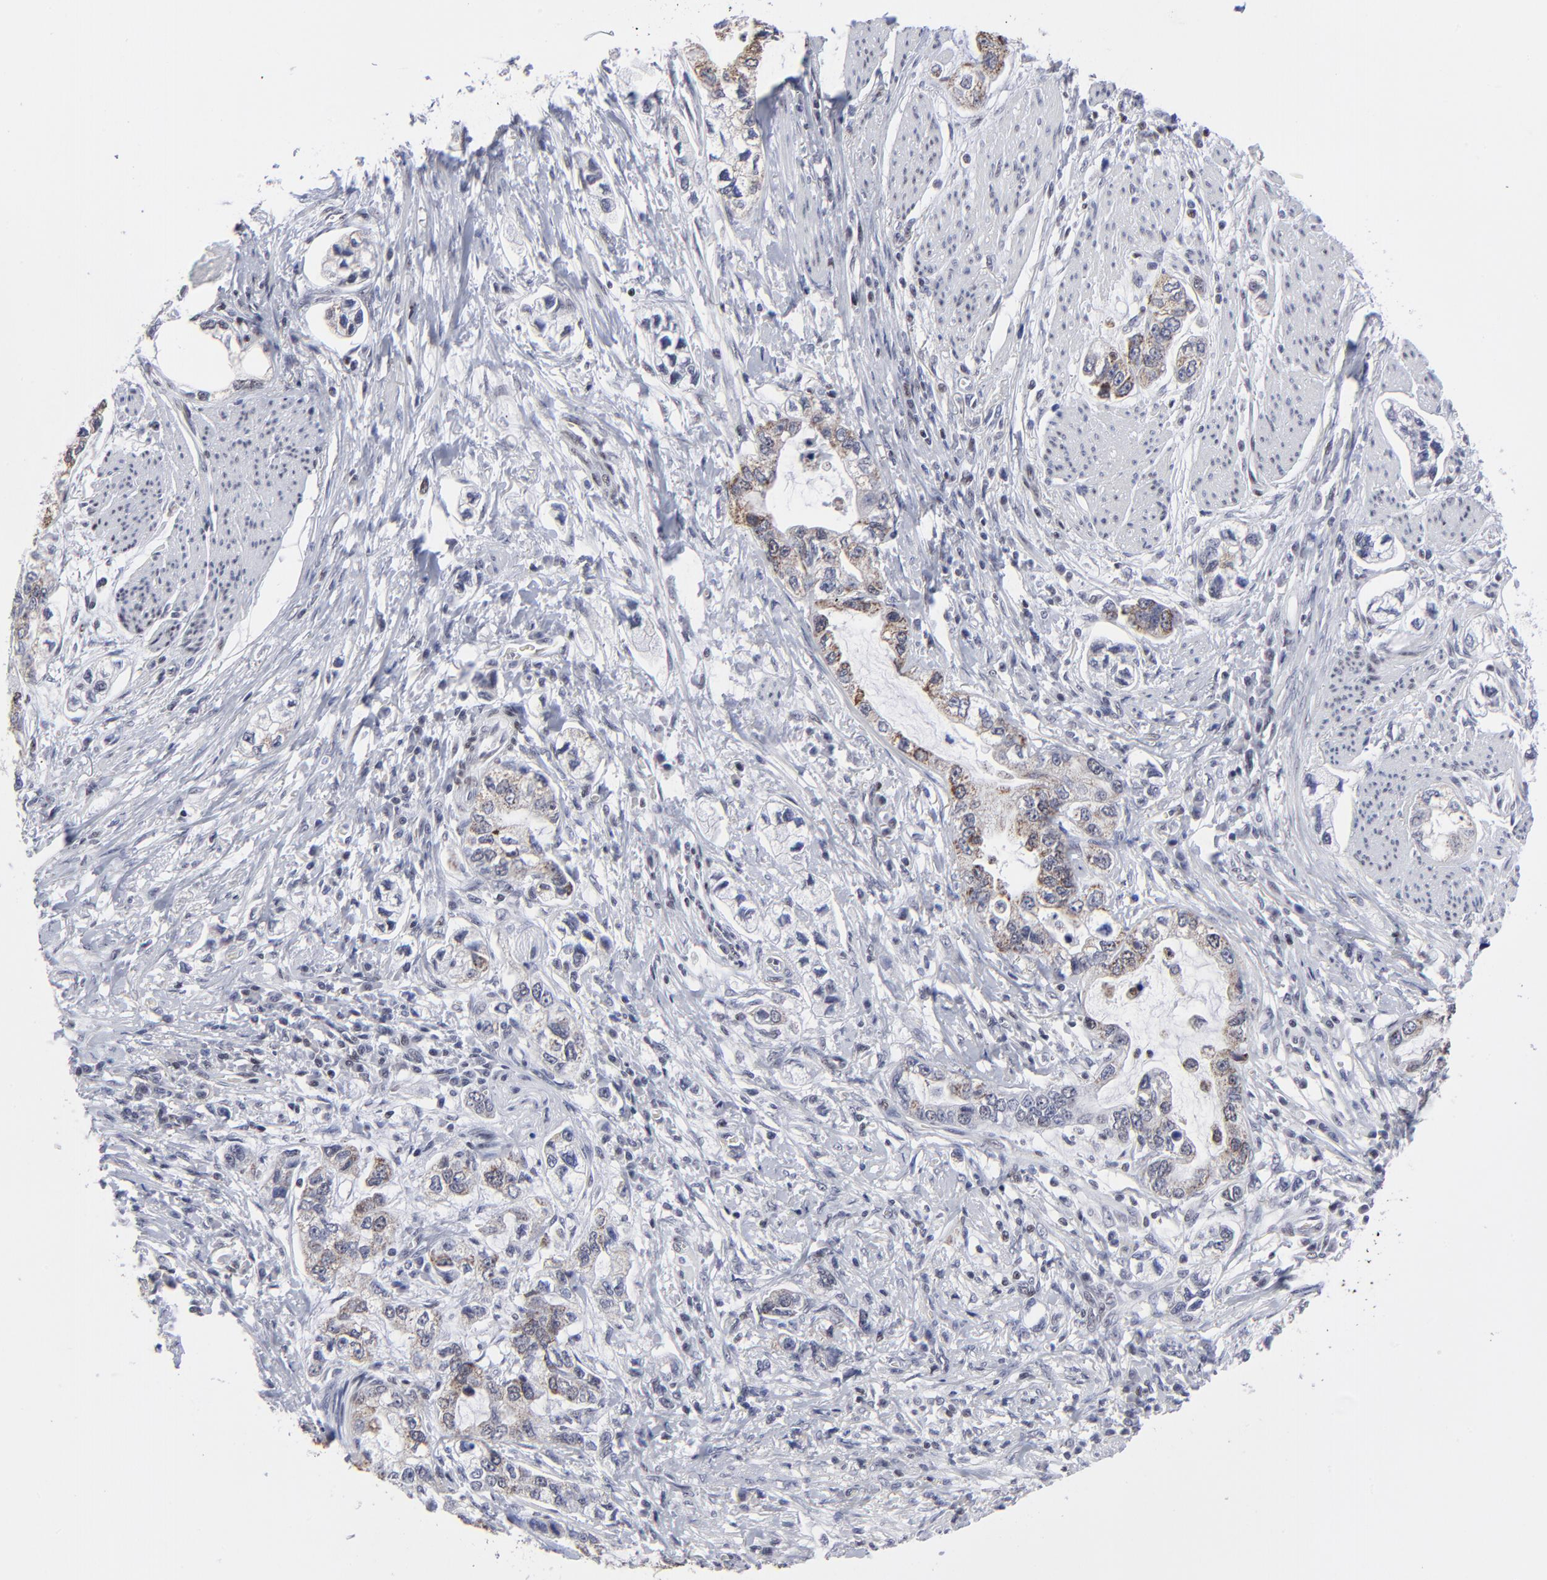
{"staining": {"intensity": "weak", "quantity": "<25%", "location": "cytoplasmic/membranous"}, "tissue": "stomach cancer", "cell_type": "Tumor cells", "image_type": "cancer", "snomed": [{"axis": "morphology", "description": "Adenocarcinoma, NOS"}, {"axis": "topography", "description": "Stomach, lower"}], "caption": "This is an immunohistochemistry (IHC) image of stomach cancer. There is no expression in tumor cells.", "gene": "SP2", "patient": {"sex": "female", "age": 93}}